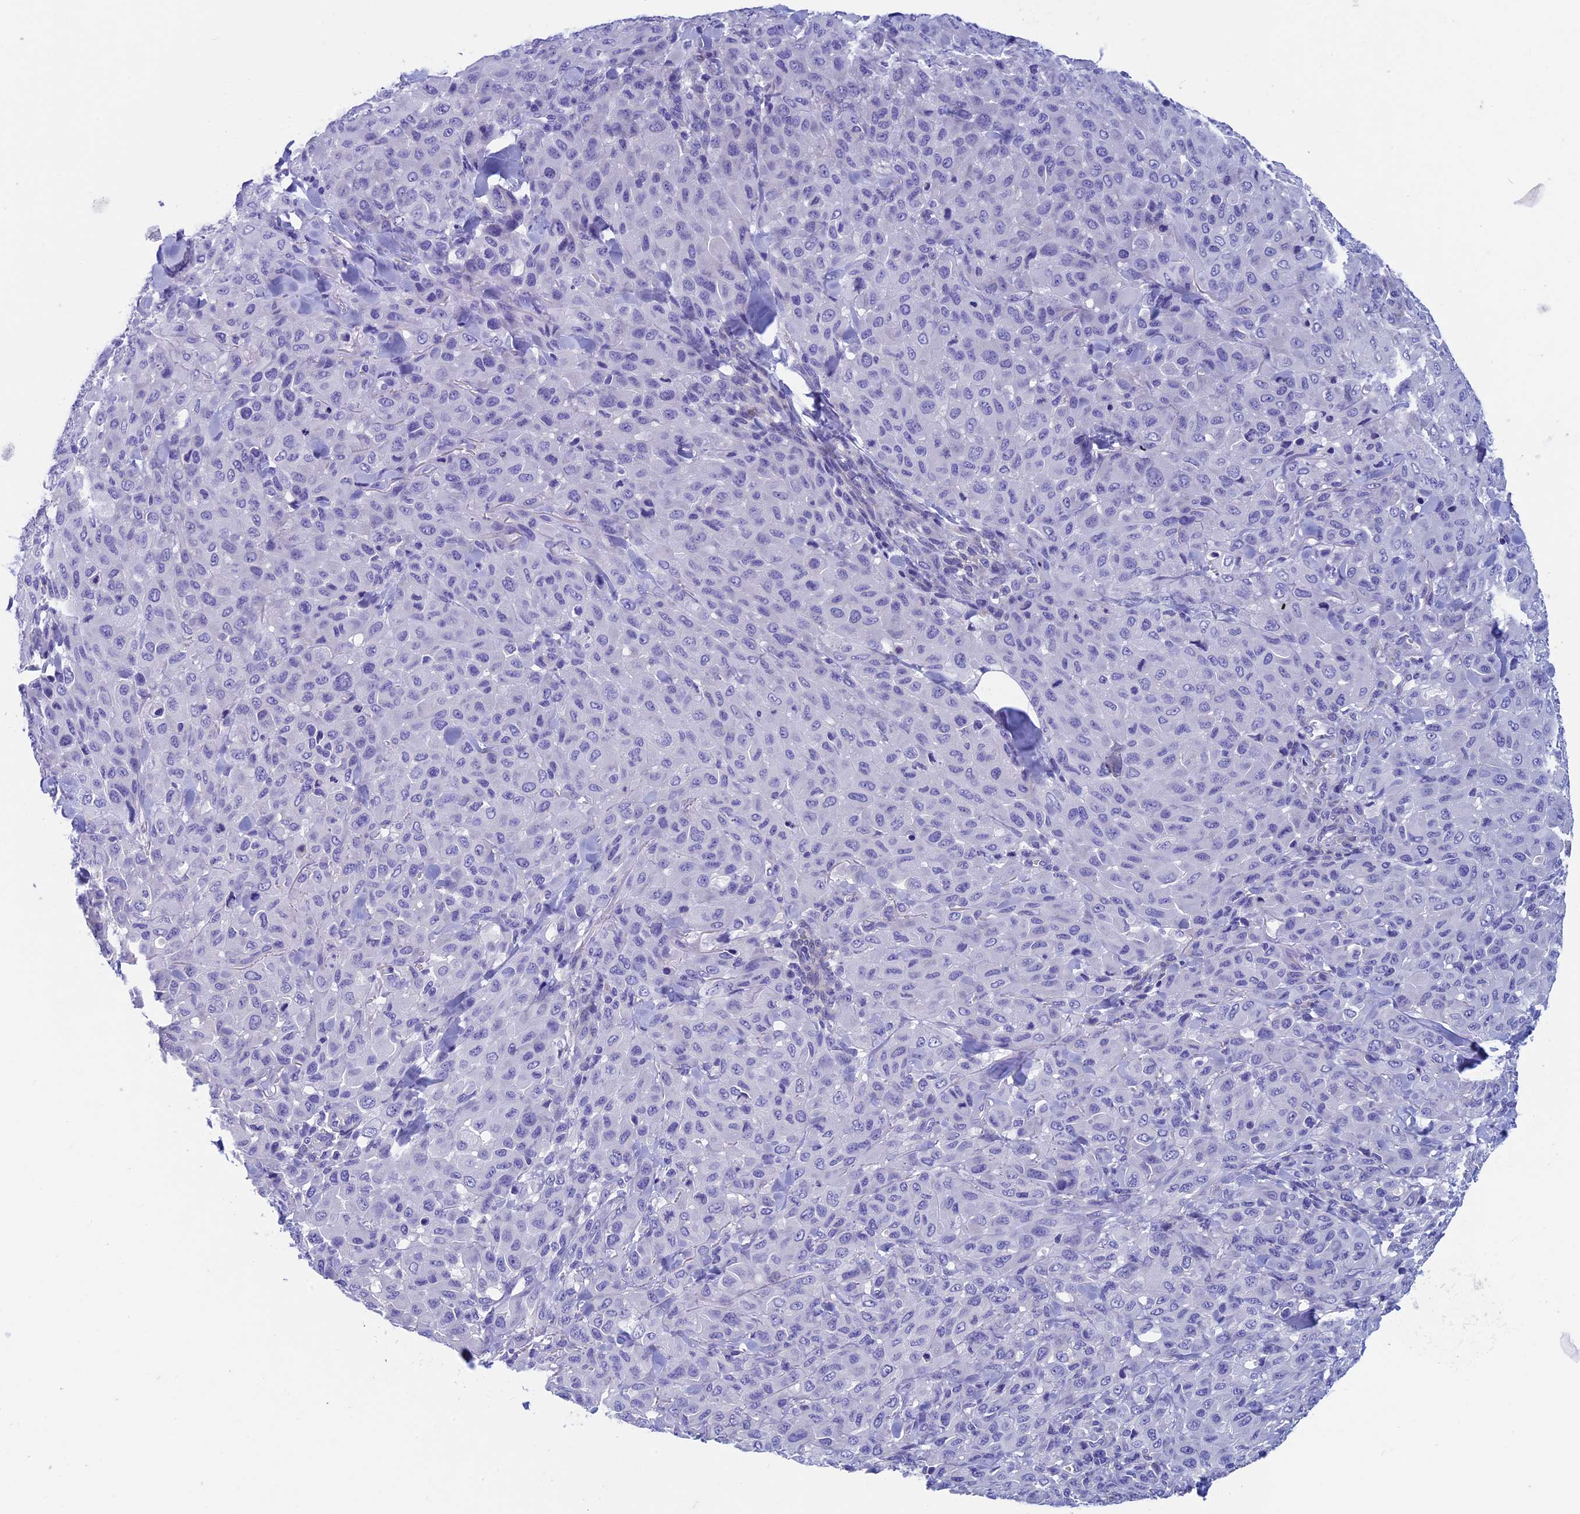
{"staining": {"intensity": "negative", "quantity": "none", "location": "none"}, "tissue": "melanoma", "cell_type": "Tumor cells", "image_type": "cancer", "snomed": [{"axis": "morphology", "description": "Malignant melanoma, Metastatic site"}, {"axis": "topography", "description": "Skin"}], "caption": "DAB immunohistochemical staining of malignant melanoma (metastatic site) shows no significant staining in tumor cells.", "gene": "ADH7", "patient": {"sex": "female", "age": 81}}